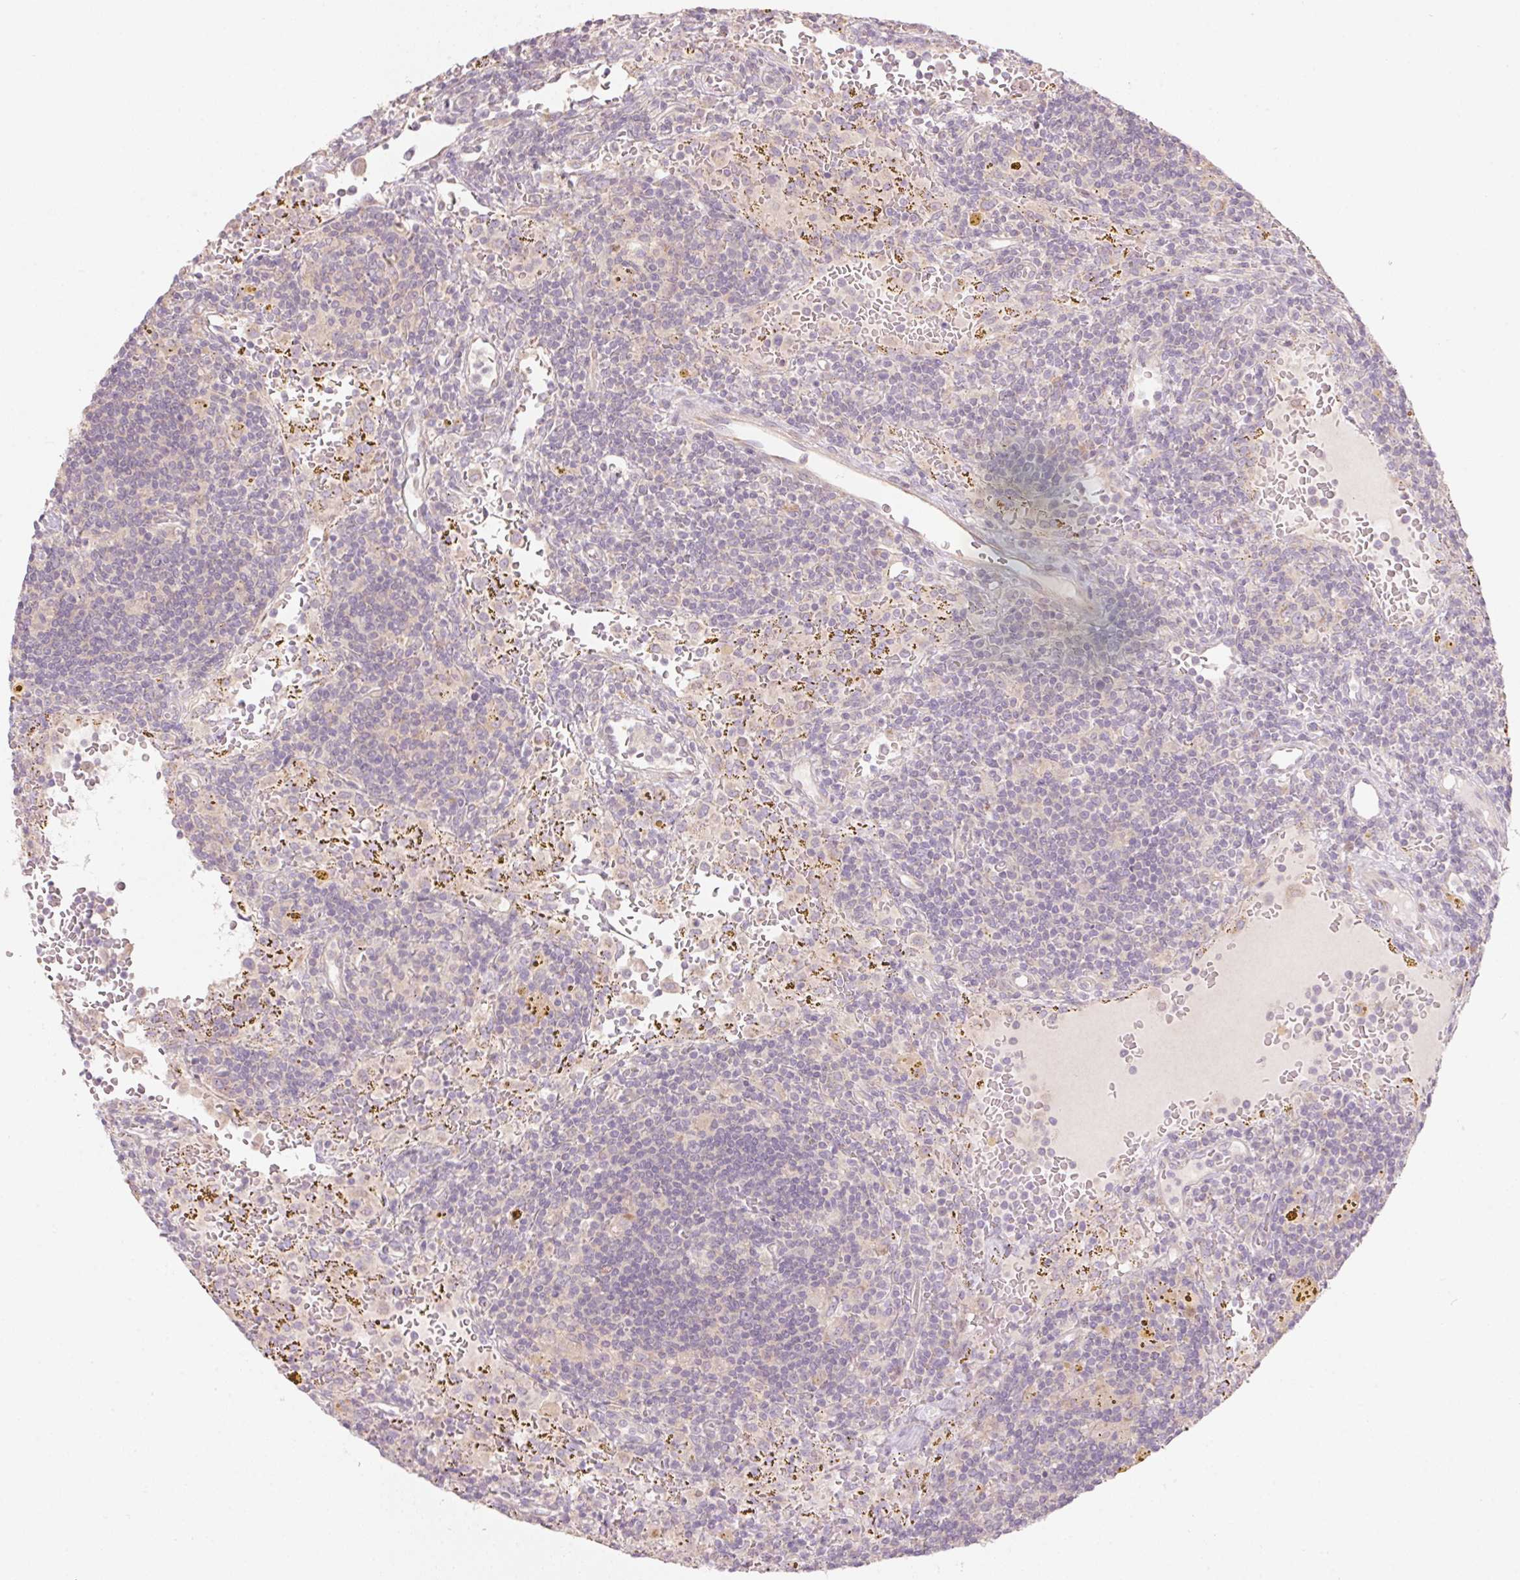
{"staining": {"intensity": "negative", "quantity": "none", "location": "none"}, "tissue": "lymphoma", "cell_type": "Tumor cells", "image_type": "cancer", "snomed": [{"axis": "morphology", "description": "Malignant lymphoma, non-Hodgkin's type, Low grade"}, {"axis": "topography", "description": "Spleen"}], "caption": "Immunohistochemical staining of malignant lymphoma, non-Hodgkin's type (low-grade) shows no significant expression in tumor cells.", "gene": "BLOC1S2", "patient": {"sex": "female", "age": 70}}